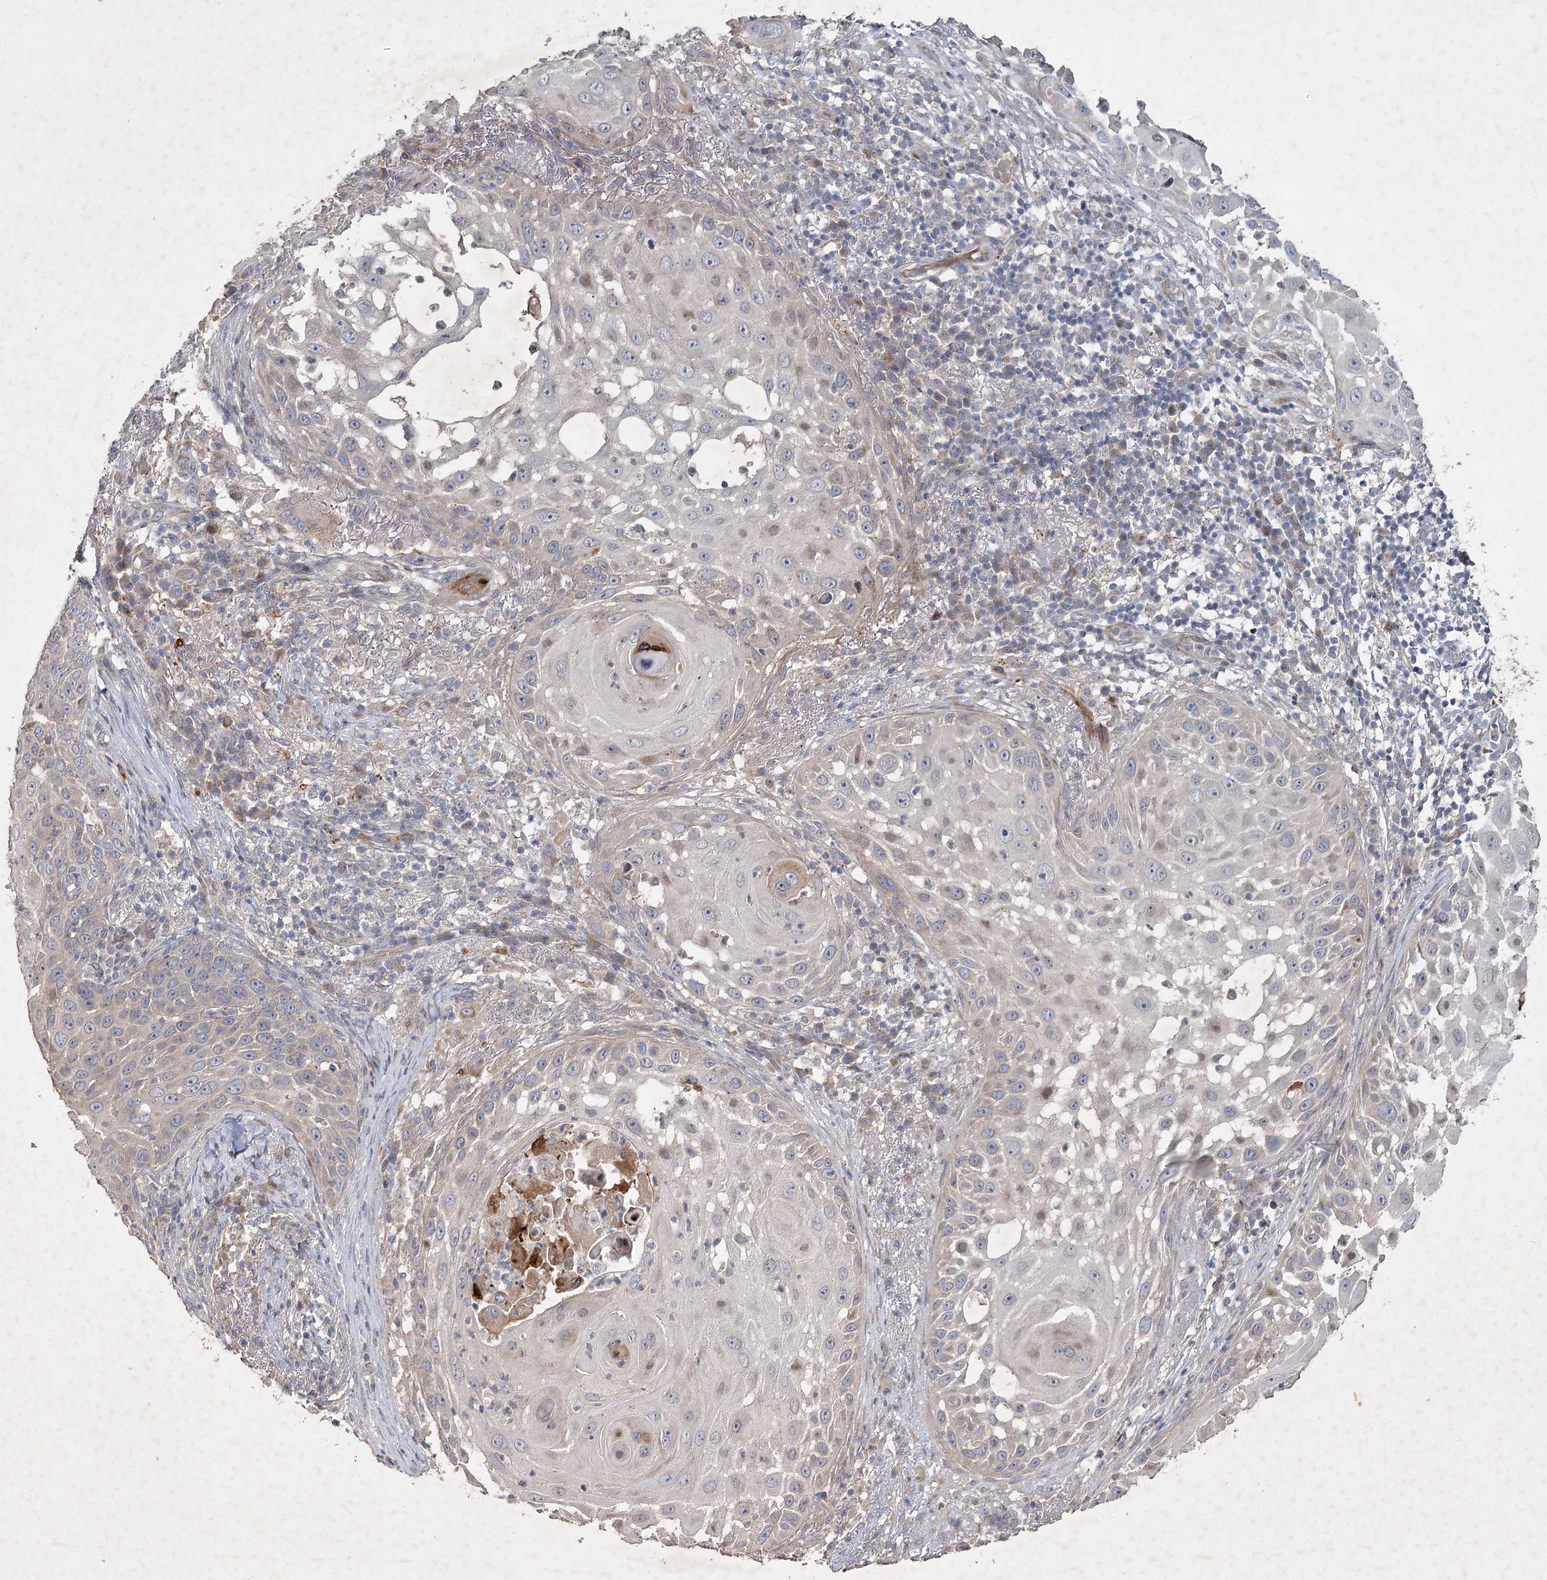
{"staining": {"intensity": "negative", "quantity": "none", "location": "none"}, "tissue": "skin cancer", "cell_type": "Tumor cells", "image_type": "cancer", "snomed": [{"axis": "morphology", "description": "Squamous cell carcinoma, NOS"}, {"axis": "topography", "description": "Skin"}], "caption": "Tumor cells show no significant positivity in squamous cell carcinoma (skin).", "gene": "IRAK1BP1", "patient": {"sex": "female", "age": 44}}